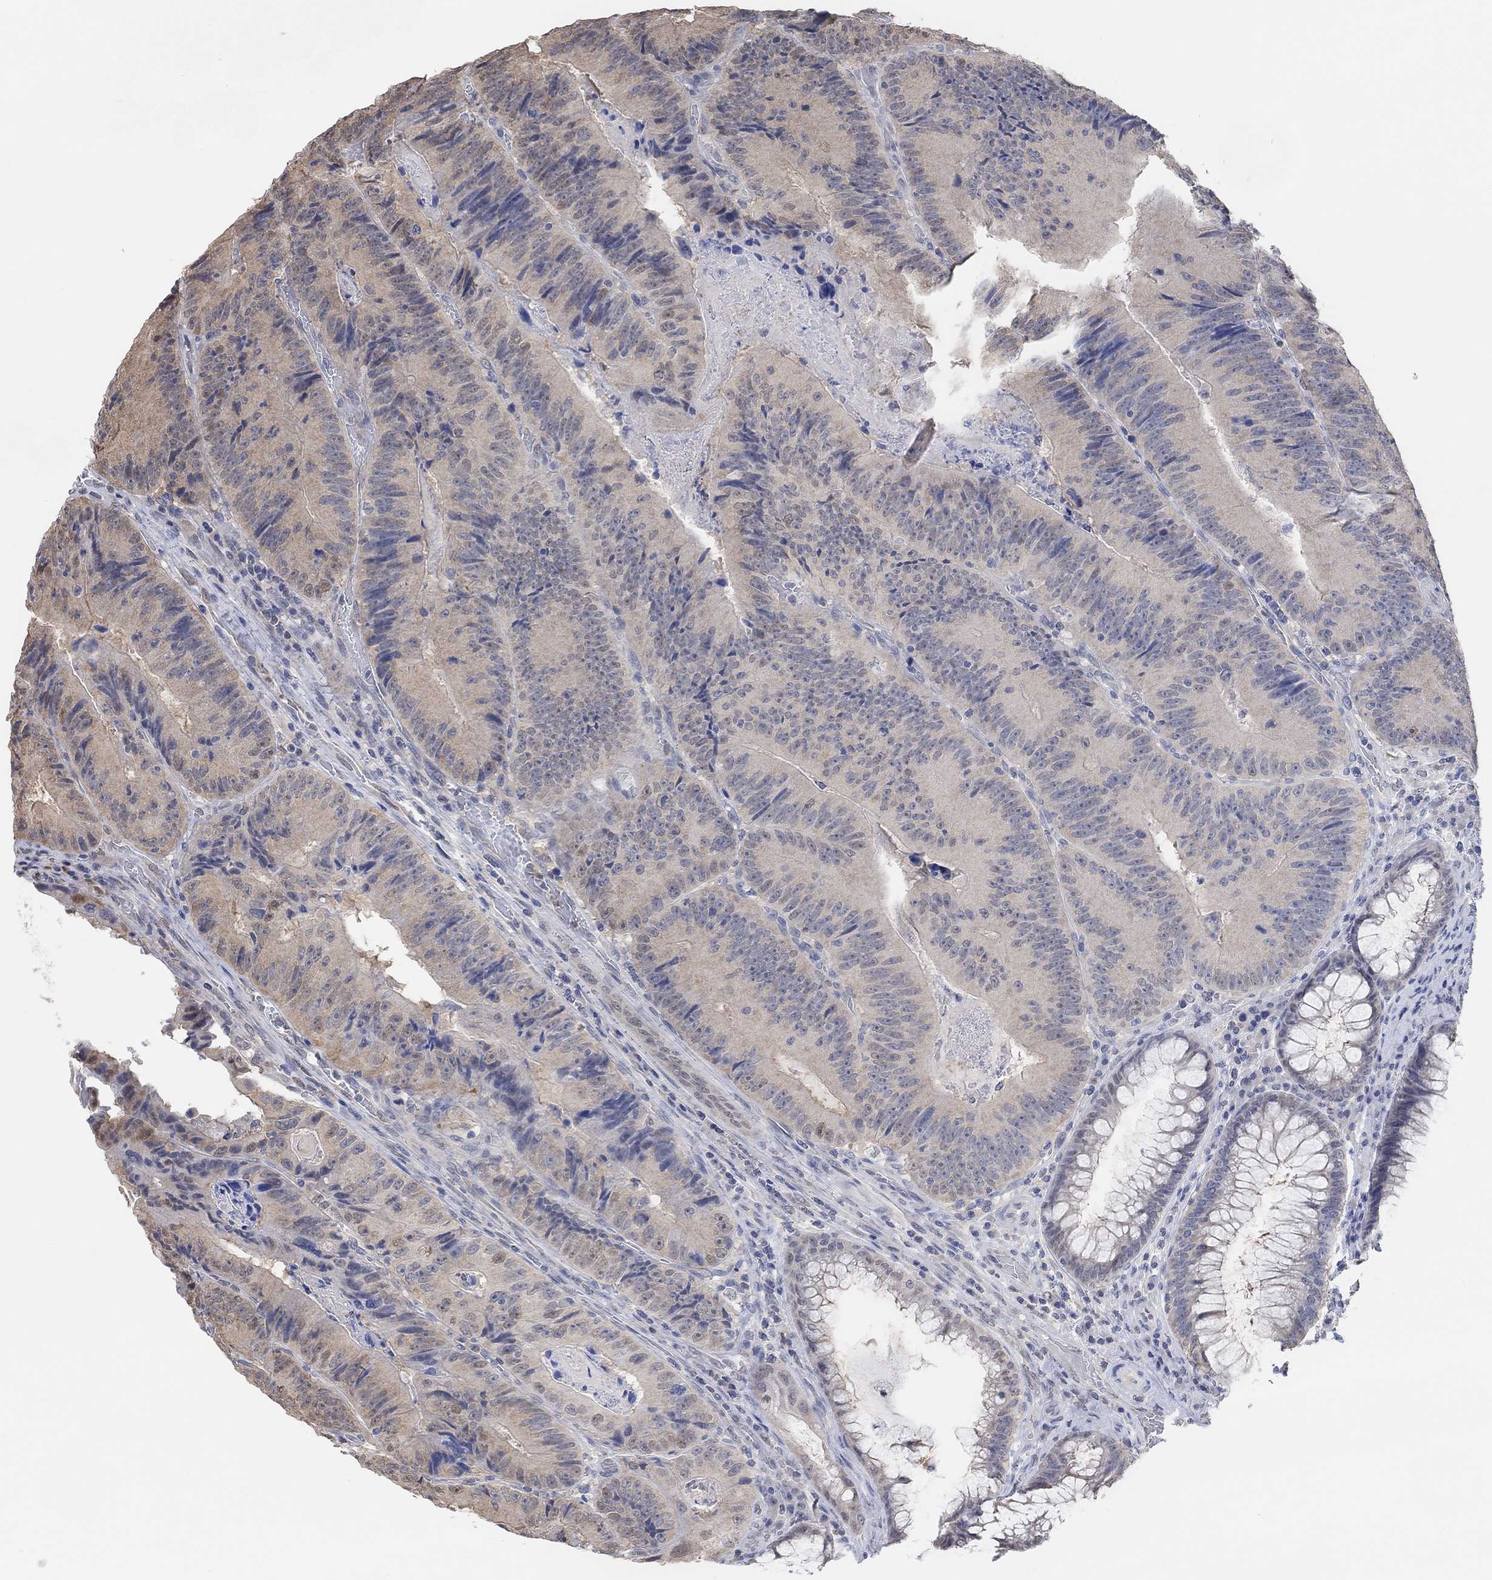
{"staining": {"intensity": "negative", "quantity": "none", "location": "none"}, "tissue": "colorectal cancer", "cell_type": "Tumor cells", "image_type": "cancer", "snomed": [{"axis": "morphology", "description": "Adenocarcinoma, NOS"}, {"axis": "topography", "description": "Colon"}], "caption": "Protein analysis of colorectal cancer (adenocarcinoma) exhibits no significant staining in tumor cells. Brightfield microscopy of immunohistochemistry stained with DAB (3,3'-diaminobenzidine) (brown) and hematoxylin (blue), captured at high magnification.", "gene": "MUC1", "patient": {"sex": "female", "age": 86}}